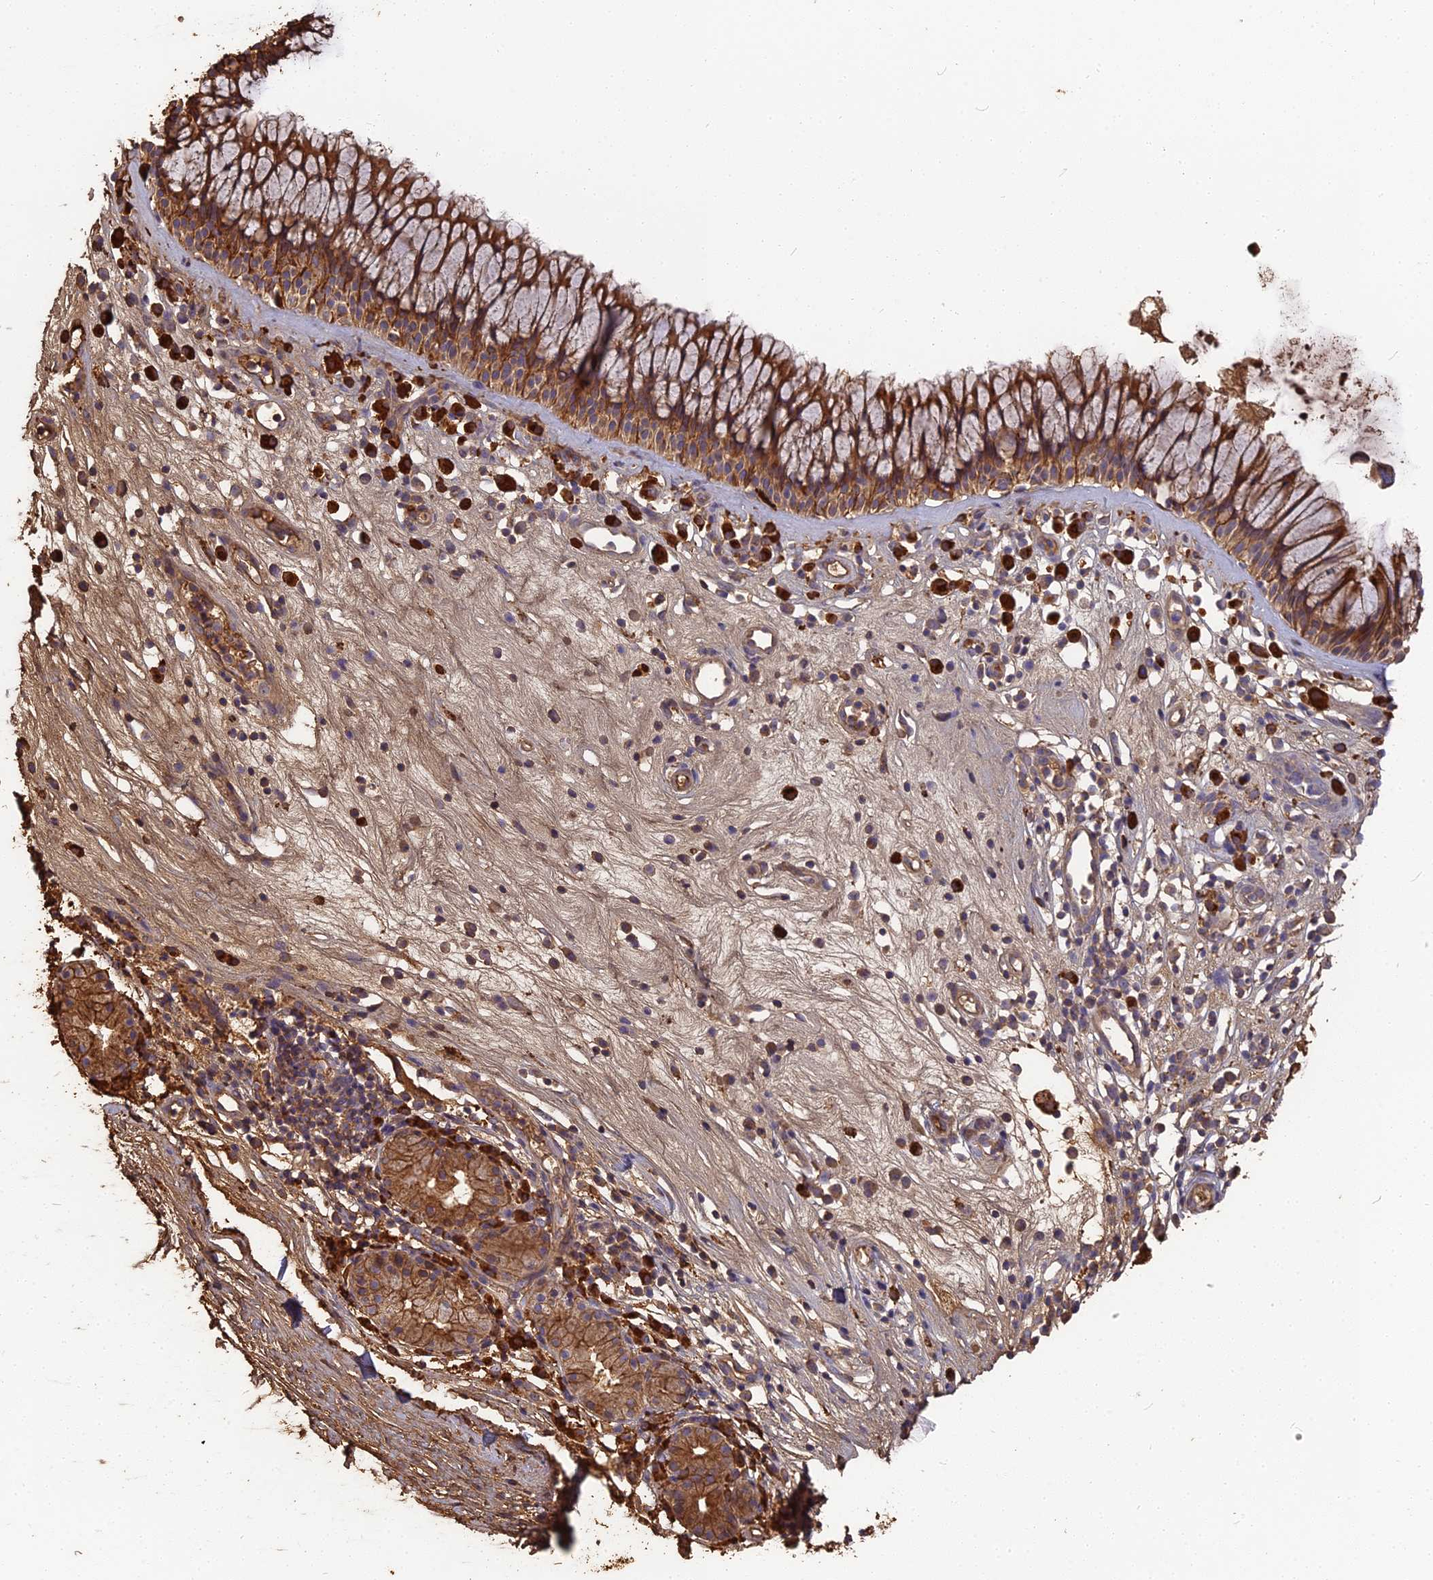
{"staining": {"intensity": "strong", "quantity": ">75%", "location": "cytoplasmic/membranous"}, "tissue": "nasopharynx", "cell_type": "Respiratory epithelial cells", "image_type": "normal", "snomed": [{"axis": "morphology", "description": "Normal tissue, NOS"}, {"axis": "morphology", "description": "Inflammation, NOS"}, {"axis": "morphology", "description": "Malignant melanoma, Metastatic site"}, {"axis": "topography", "description": "Nasopharynx"}], "caption": "Respiratory epithelial cells display high levels of strong cytoplasmic/membranous staining in about >75% of cells in normal human nasopharynx. The protein of interest is stained brown, and the nuclei are stained in blue (DAB IHC with brightfield microscopy, high magnification).", "gene": "ERMAP", "patient": {"sex": "male", "age": 70}}